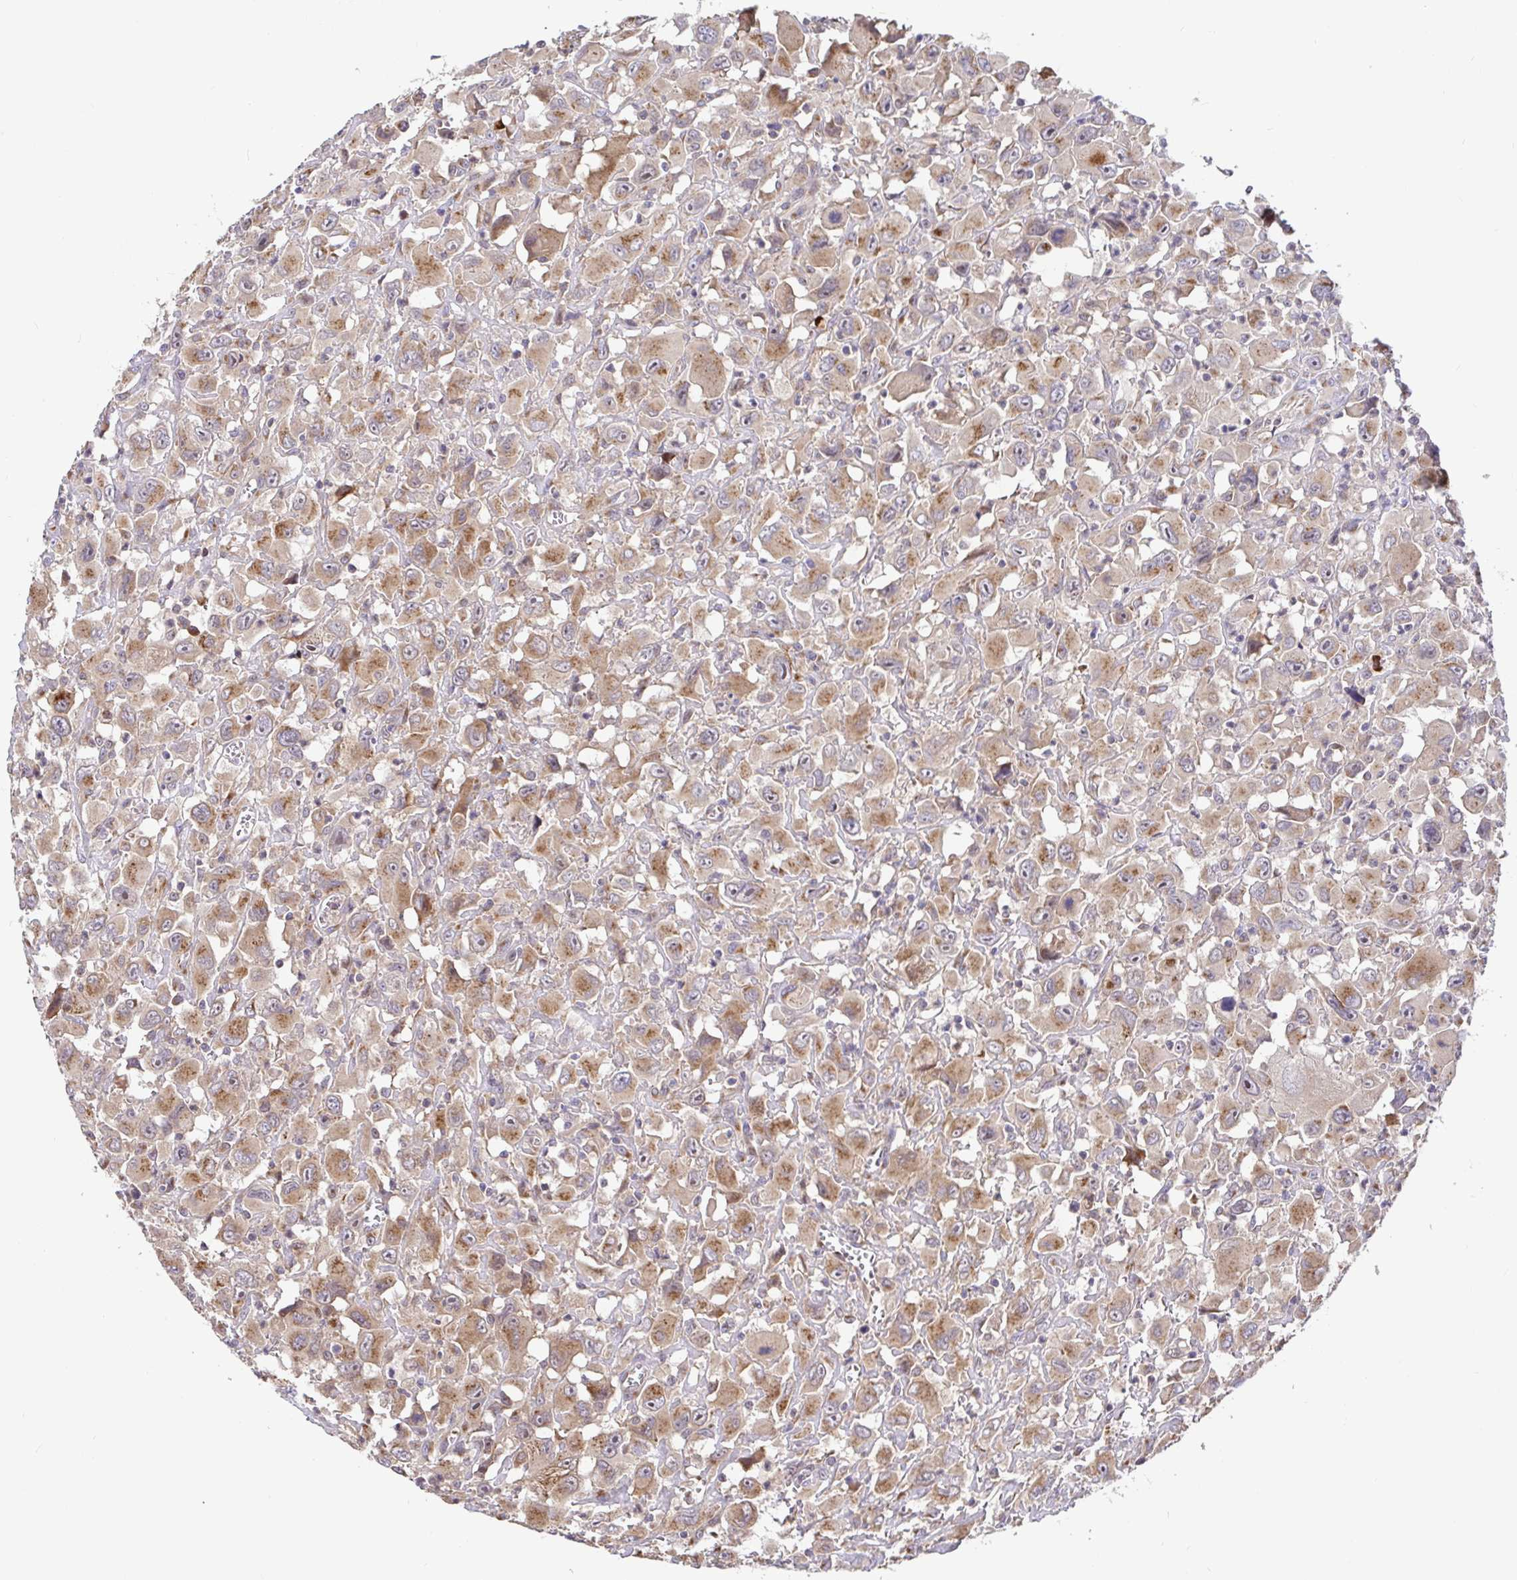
{"staining": {"intensity": "moderate", "quantity": ">75%", "location": "cytoplasmic/membranous"}, "tissue": "head and neck cancer", "cell_type": "Tumor cells", "image_type": "cancer", "snomed": [{"axis": "morphology", "description": "Squamous cell carcinoma, NOS"}, {"axis": "morphology", "description": "Squamous cell carcinoma, metastatic, NOS"}, {"axis": "topography", "description": "Oral tissue"}, {"axis": "topography", "description": "Head-Neck"}], "caption": "Human head and neck metastatic squamous cell carcinoma stained for a protein (brown) exhibits moderate cytoplasmic/membranous positive expression in approximately >75% of tumor cells.", "gene": "ELP1", "patient": {"sex": "female", "age": 85}}